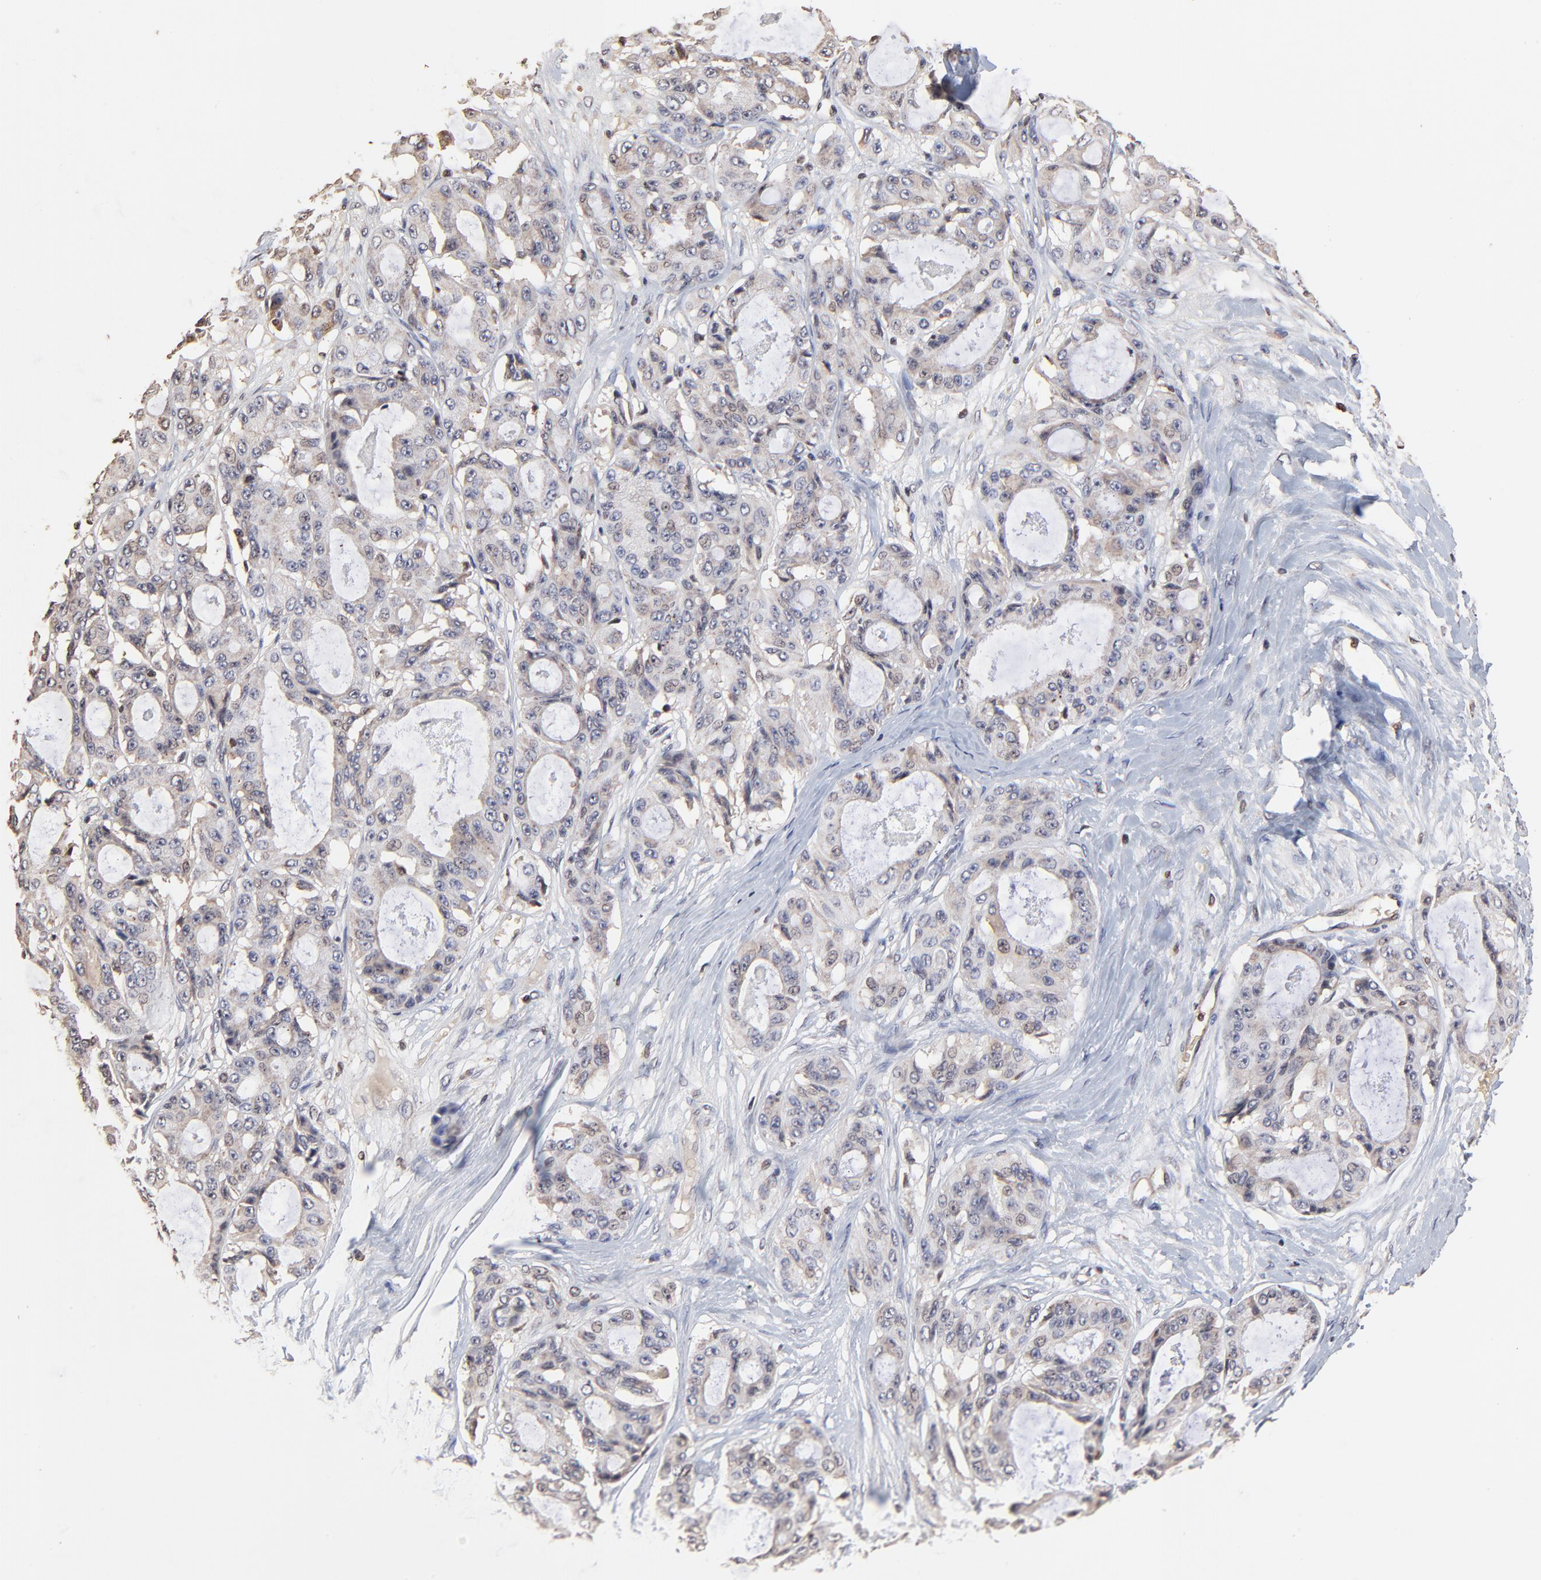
{"staining": {"intensity": "weak", "quantity": "<25%", "location": "cytoplasmic/membranous,nuclear"}, "tissue": "ovarian cancer", "cell_type": "Tumor cells", "image_type": "cancer", "snomed": [{"axis": "morphology", "description": "Carcinoma, endometroid"}, {"axis": "topography", "description": "Ovary"}], "caption": "Protein analysis of endometroid carcinoma (ovarian) exhibits no significant expression in tumor cells. Nuclei are stained in blue.", "gene": "CASP1", "patient": {"sex": "female", "age": 61}}